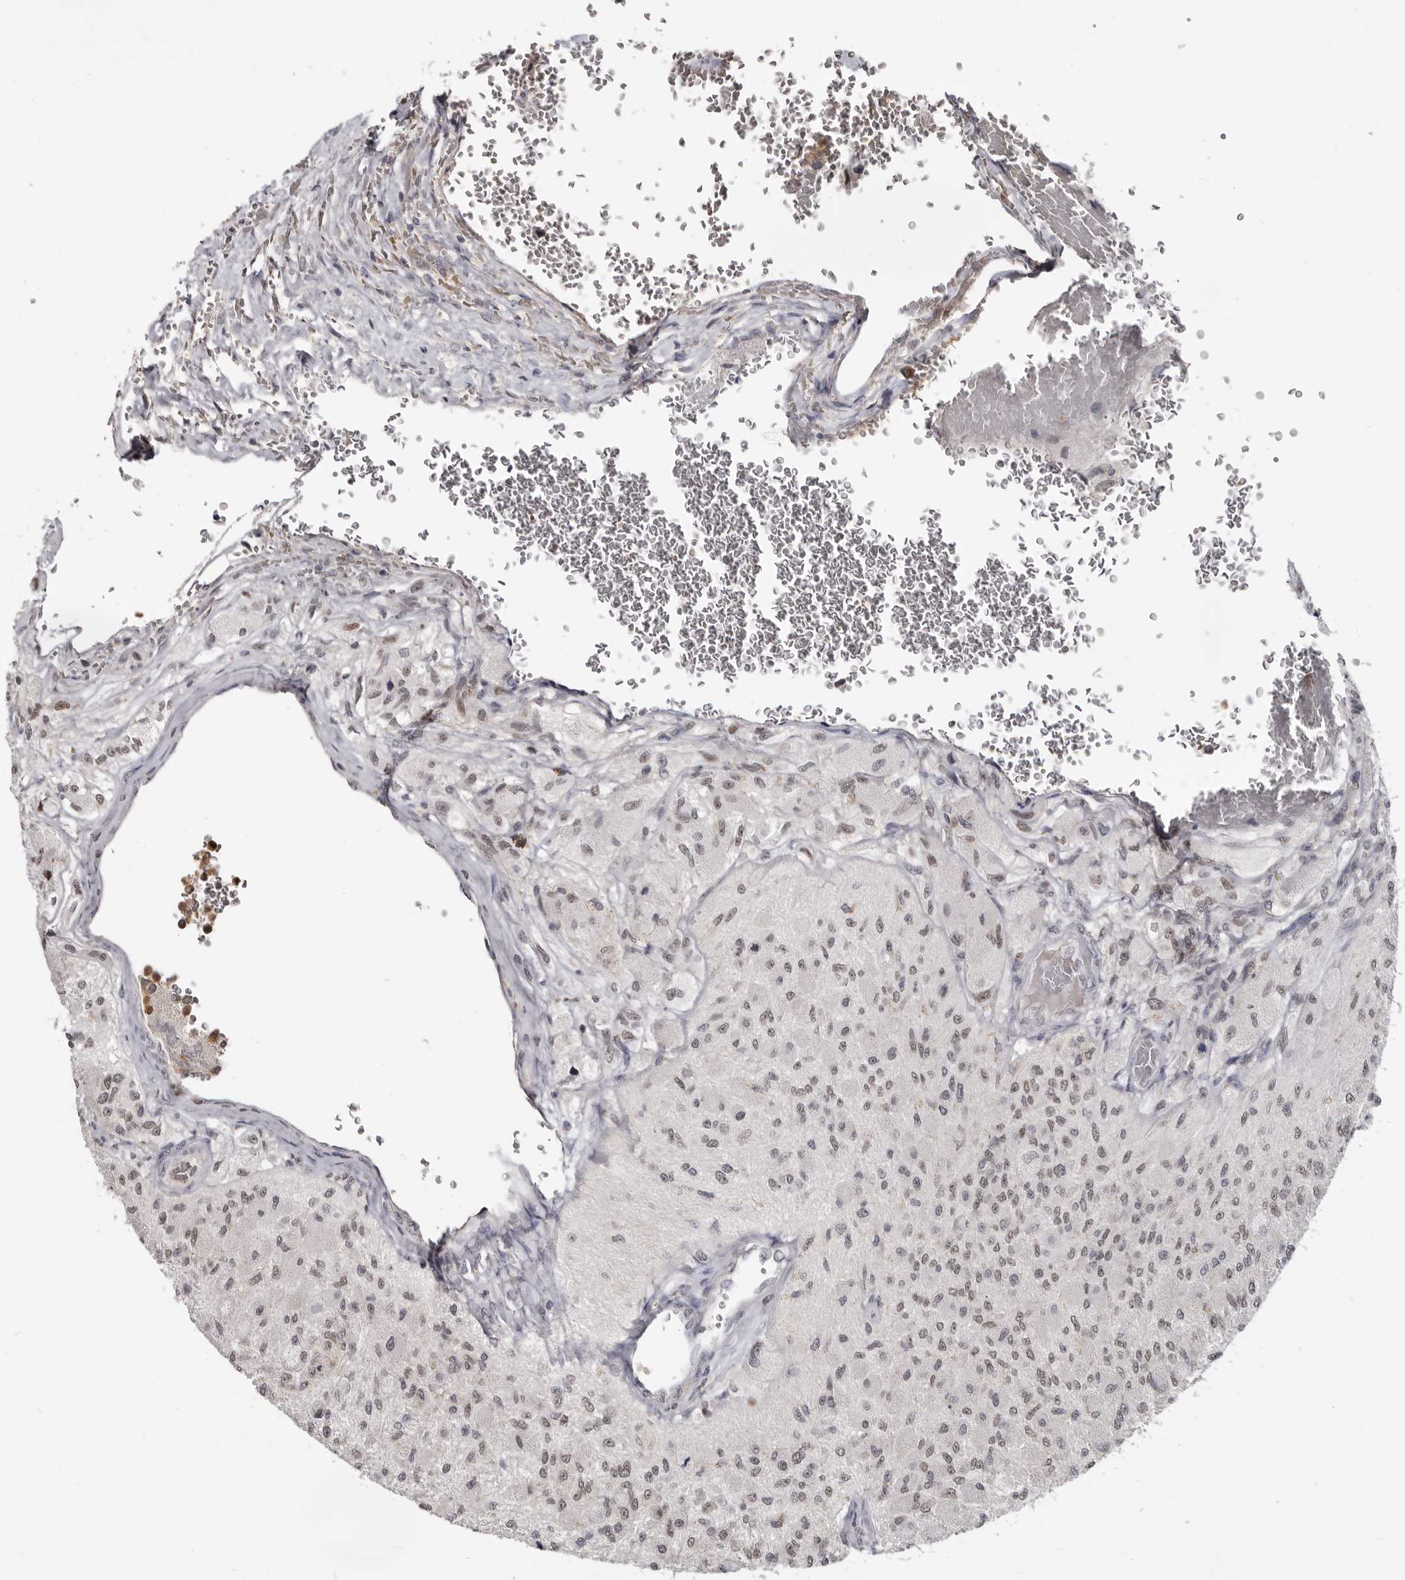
{"staining": {"intensity": "weak", "quantity": "25%-75%", "location": "nuclear"}, "tissue": "glioma", "cell_type": "Tumor cells", "image_type": "cancer", "snomed": [{"axis": "morphology", "description": "Normal tissue, NOS"}, {"axis": "morphology", "description": "Glioma, malignant, High grade"}, {"axis": "topography", "description": "Cerebral cortex"}], "caption": "Immunohistochemical staining of human glioma demonstrates weak nuclear protein positivity in about 25%-75% of tumor cells.", "gene": "CGN", "patient": {"sex": "male", "age": 77}}